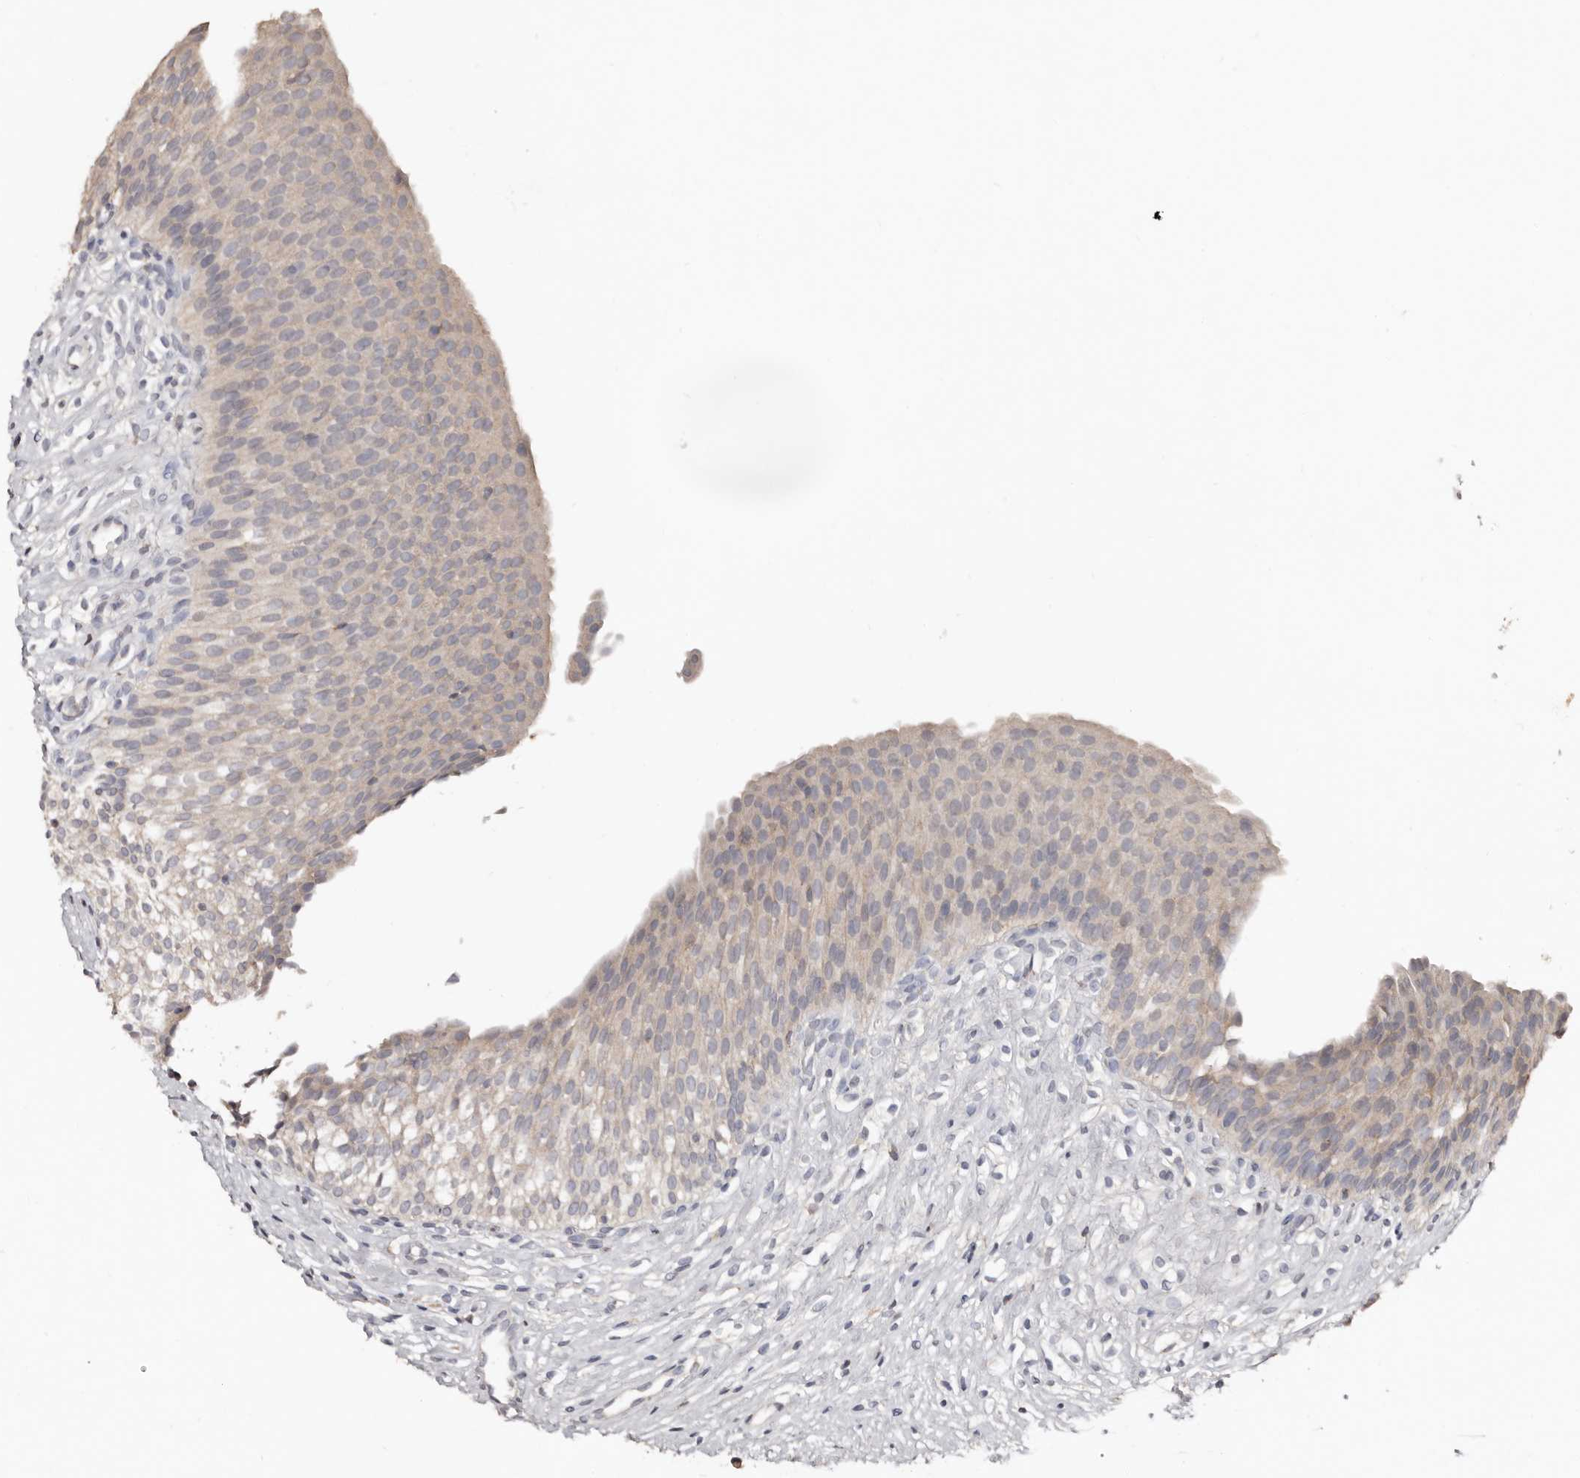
{"staining": {"intensity": "weak", "quantity": "25%-75%", "location": "cytoplasmic/membranous"}, "tissue": "urinary bladder", "cell_type": "Urothelial cells", "image_type": "normal", "snomed": [{"axis": "morphology", "description": "Normal tissue, NOS"}, {"axis": "topography", "description": "Urinary bladder"}], "caption": "DAB immunohistochemical staining of unremarkable urinary bladder displays weak cytoplasmic/membranous protein staining in about 25%-75% of urothelial cells. (DAB (3,3'-diaminobenzidine) IHC, brown staining for protein, blue staining for nuclei).", "gene": "SLC39A2", "patient": {"sex": "male", "age": 1}}